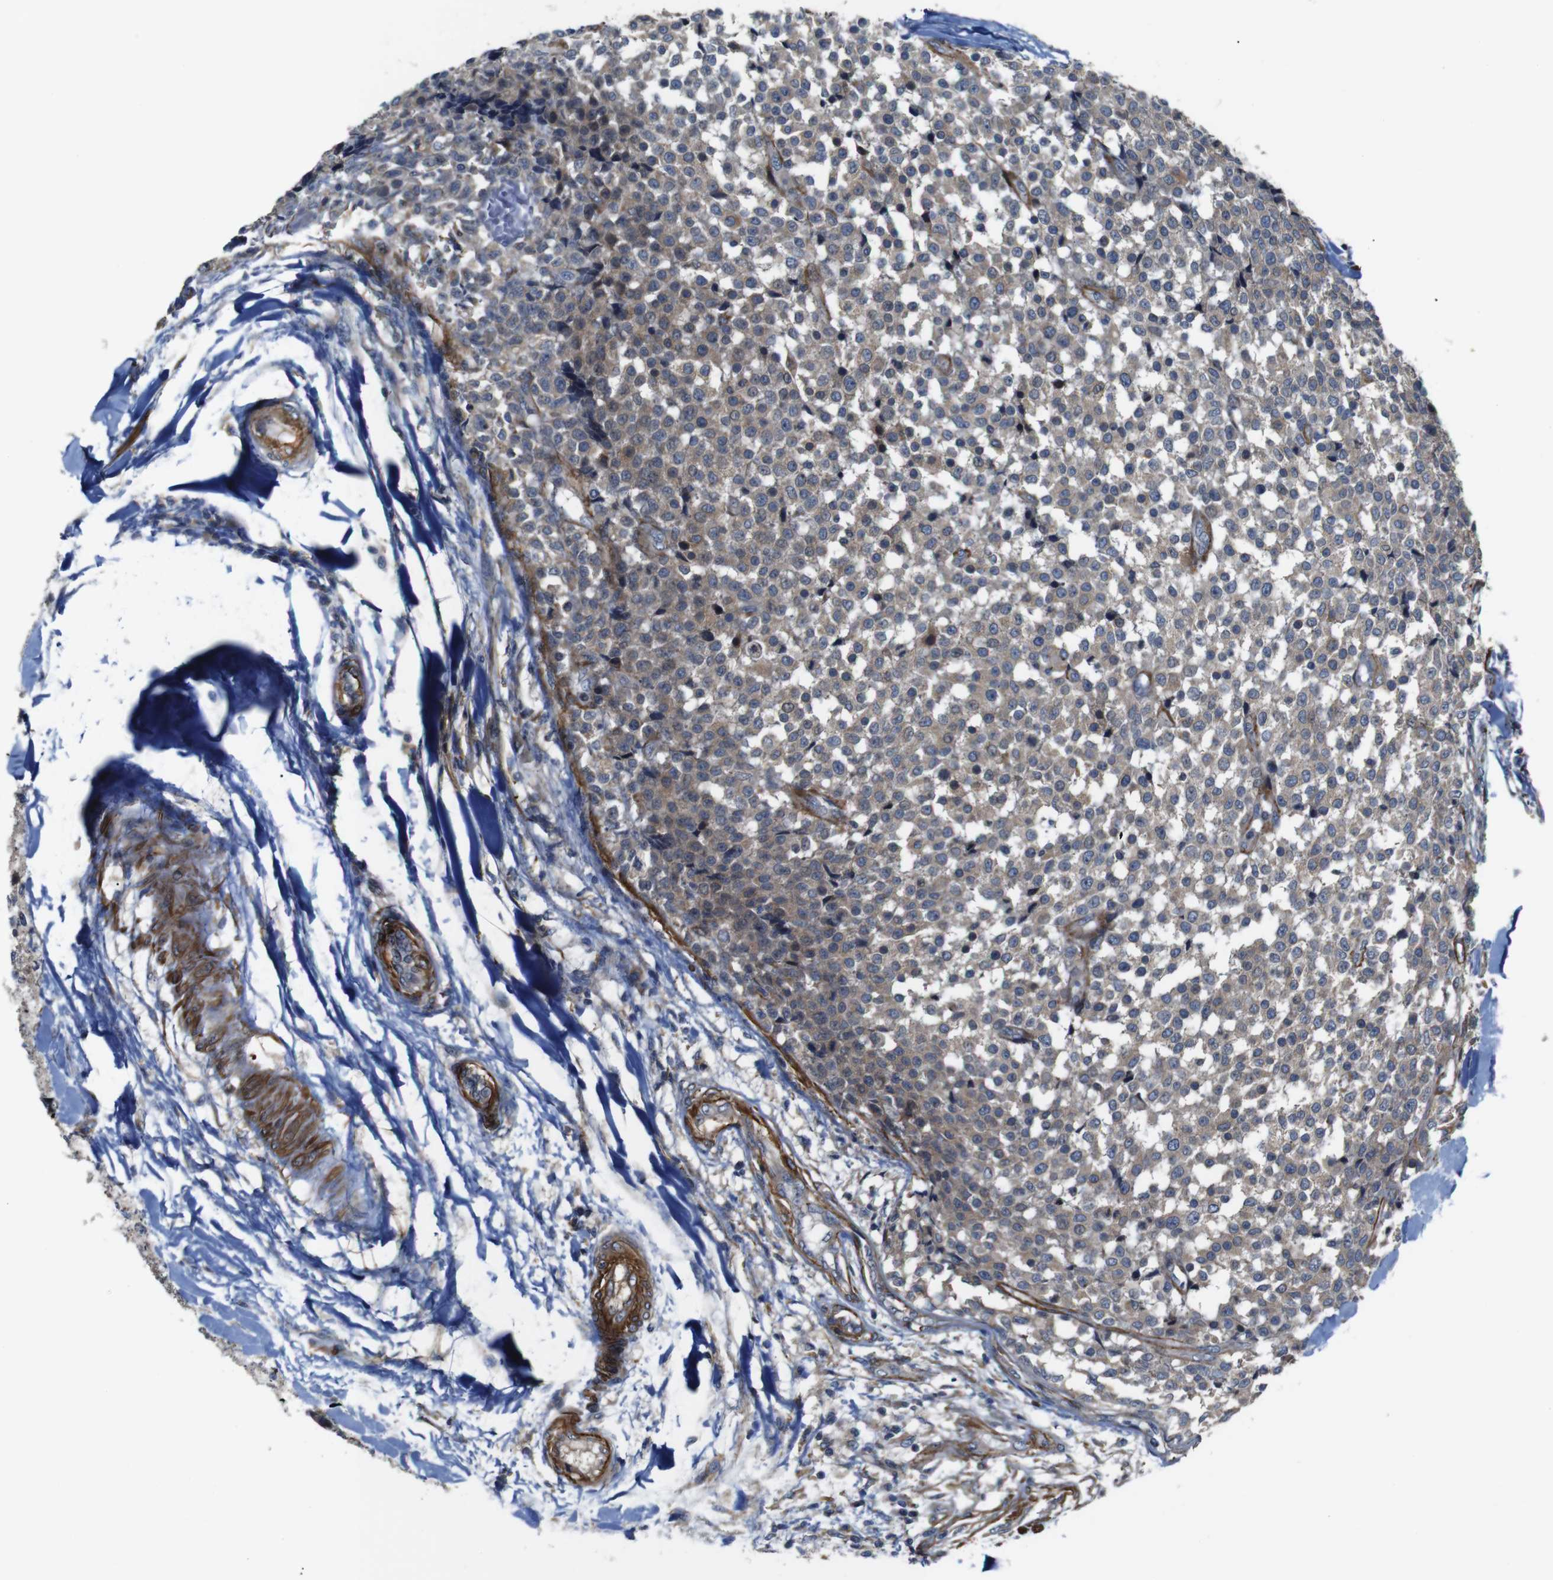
{"staining": {"intensity": "weak", "quantity": ">75%", "location": "cytoplasmic/membranous"}, "tissue": "testis cancer", "cell_type": "Tumor cells", "image_type": "cancer", "snomed": [{"axis": "morphology", "description": "Seminoma, NOS"}, {"axis": "topography", "description": "Testis"}], "caption": "Seminoma (testis) was stained to show a protein in brown. There is low levels of weak cytoplasmic/membranous positivity in about >75% of tumor cells.", "gene": "GGT7", "patient": {"sex": "male", "age": 59}}